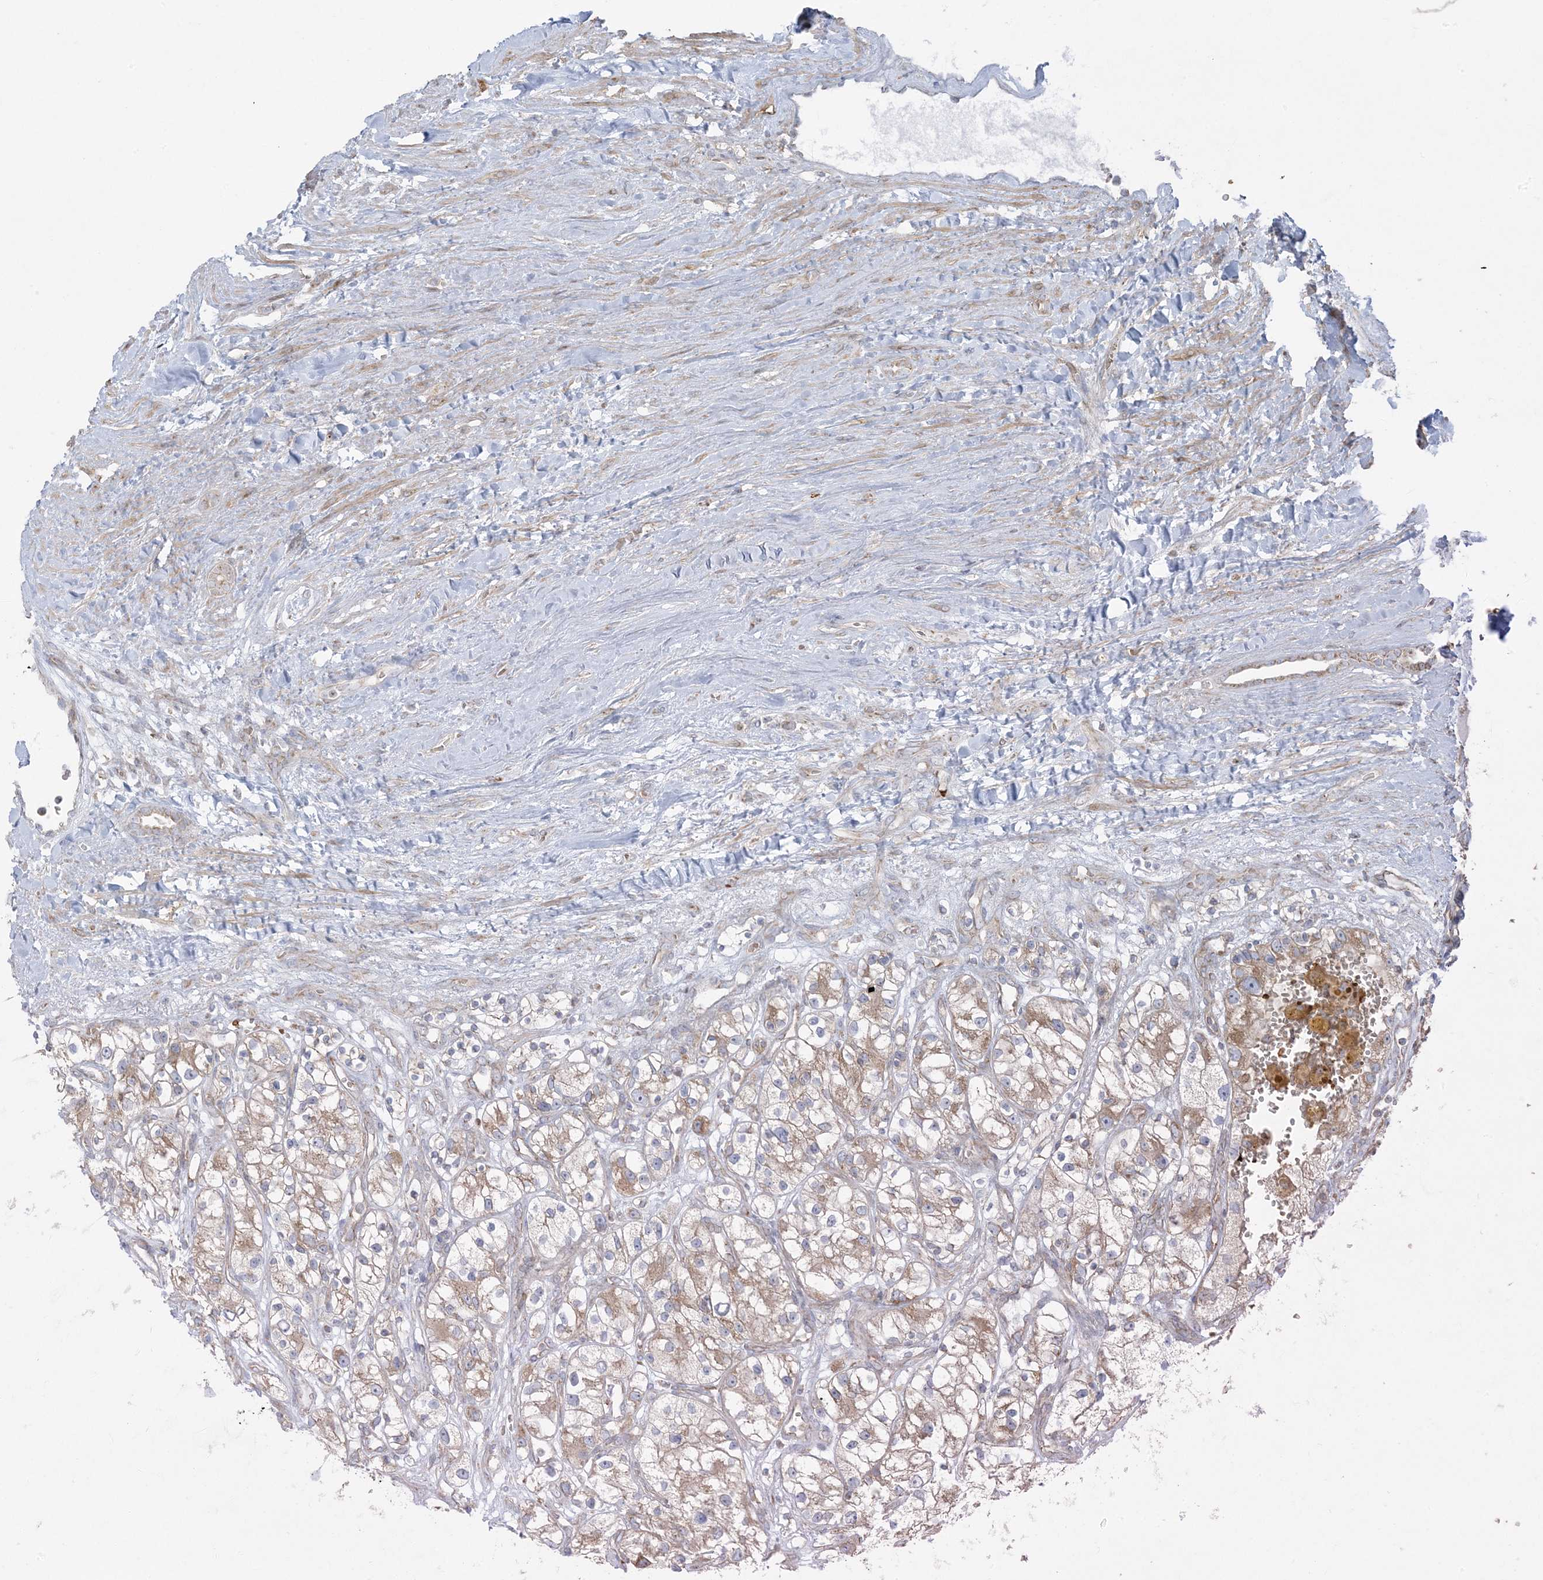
{"staining": {"intensity": "weak", "quantity": ">75%", "location": "cytoplasmic/membranous"}, "tissue": "renal cancer", "cell_type": "Tumor cells", "image_type": "cancer", "snomed": [{"axis": "morphology", "description": "Adenocarcinoma, NOS"}, {"axis": "topography", "description": "Kidney"}], "caption": "Human renal cancer stained with a brown dye shows weak cytoplasmic/membranous positive expression in approximately >75% of tumor cells.", "gene": "PIK3R4", "patient": {"sex": "female", "age": 57}}